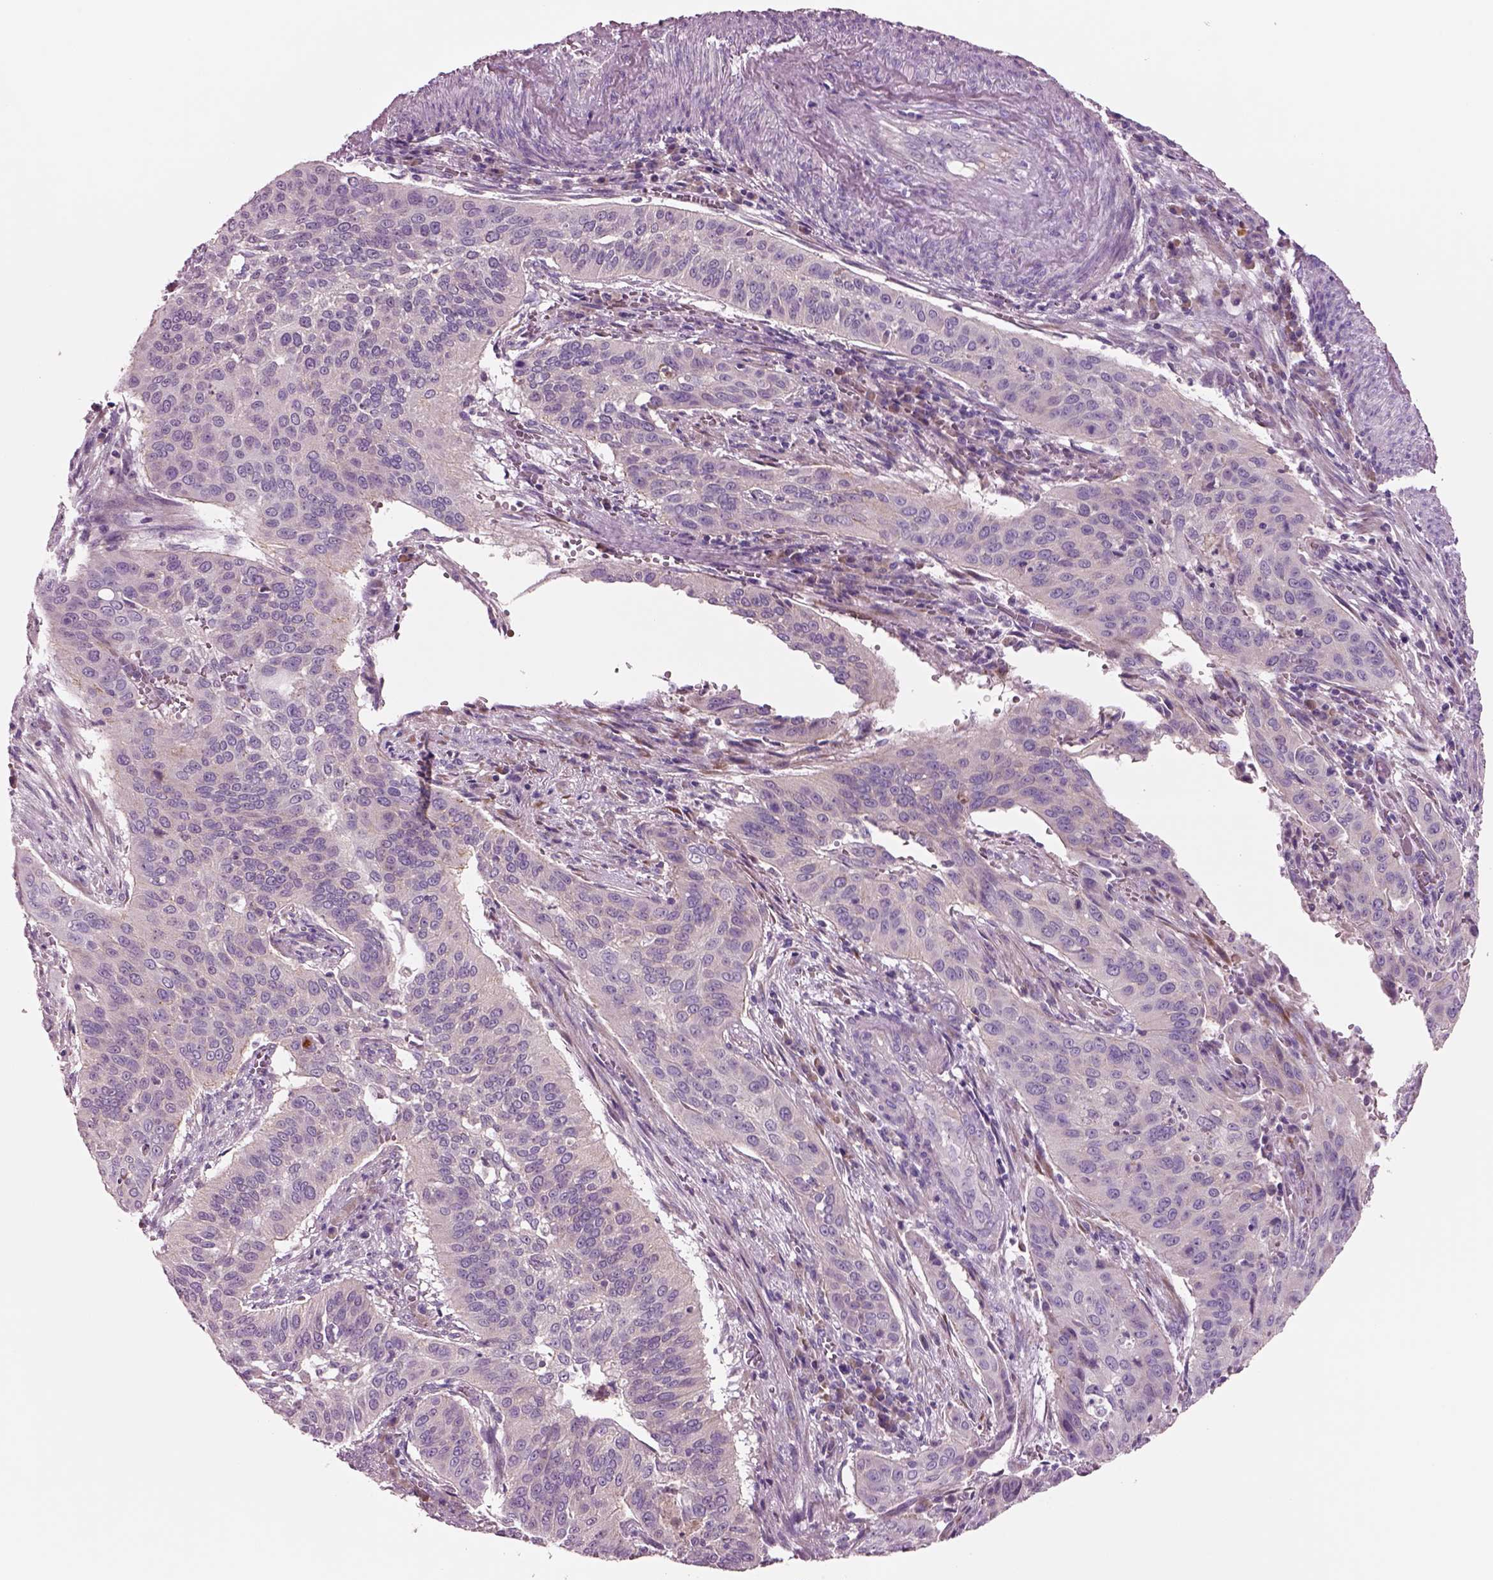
{"staining": {"intensity": "negative", "quantity": "none", "location": "none"}, "tissue": "cervical cancer", "cell_type": "Tumor cells", "image_type": "cancer", "snomed": [{"axis": "morphology", "description": "Squamous cell carcinoma, NOS"}, {"axis": "topography", "description": "Cervix"}], "caption": "Photomicrograph shows no protein staining in tumor cells of cervical squamous cell carcinoma tissue.", "gene": "PLPP7", "patient": {"sex": "female", "age": 39}}